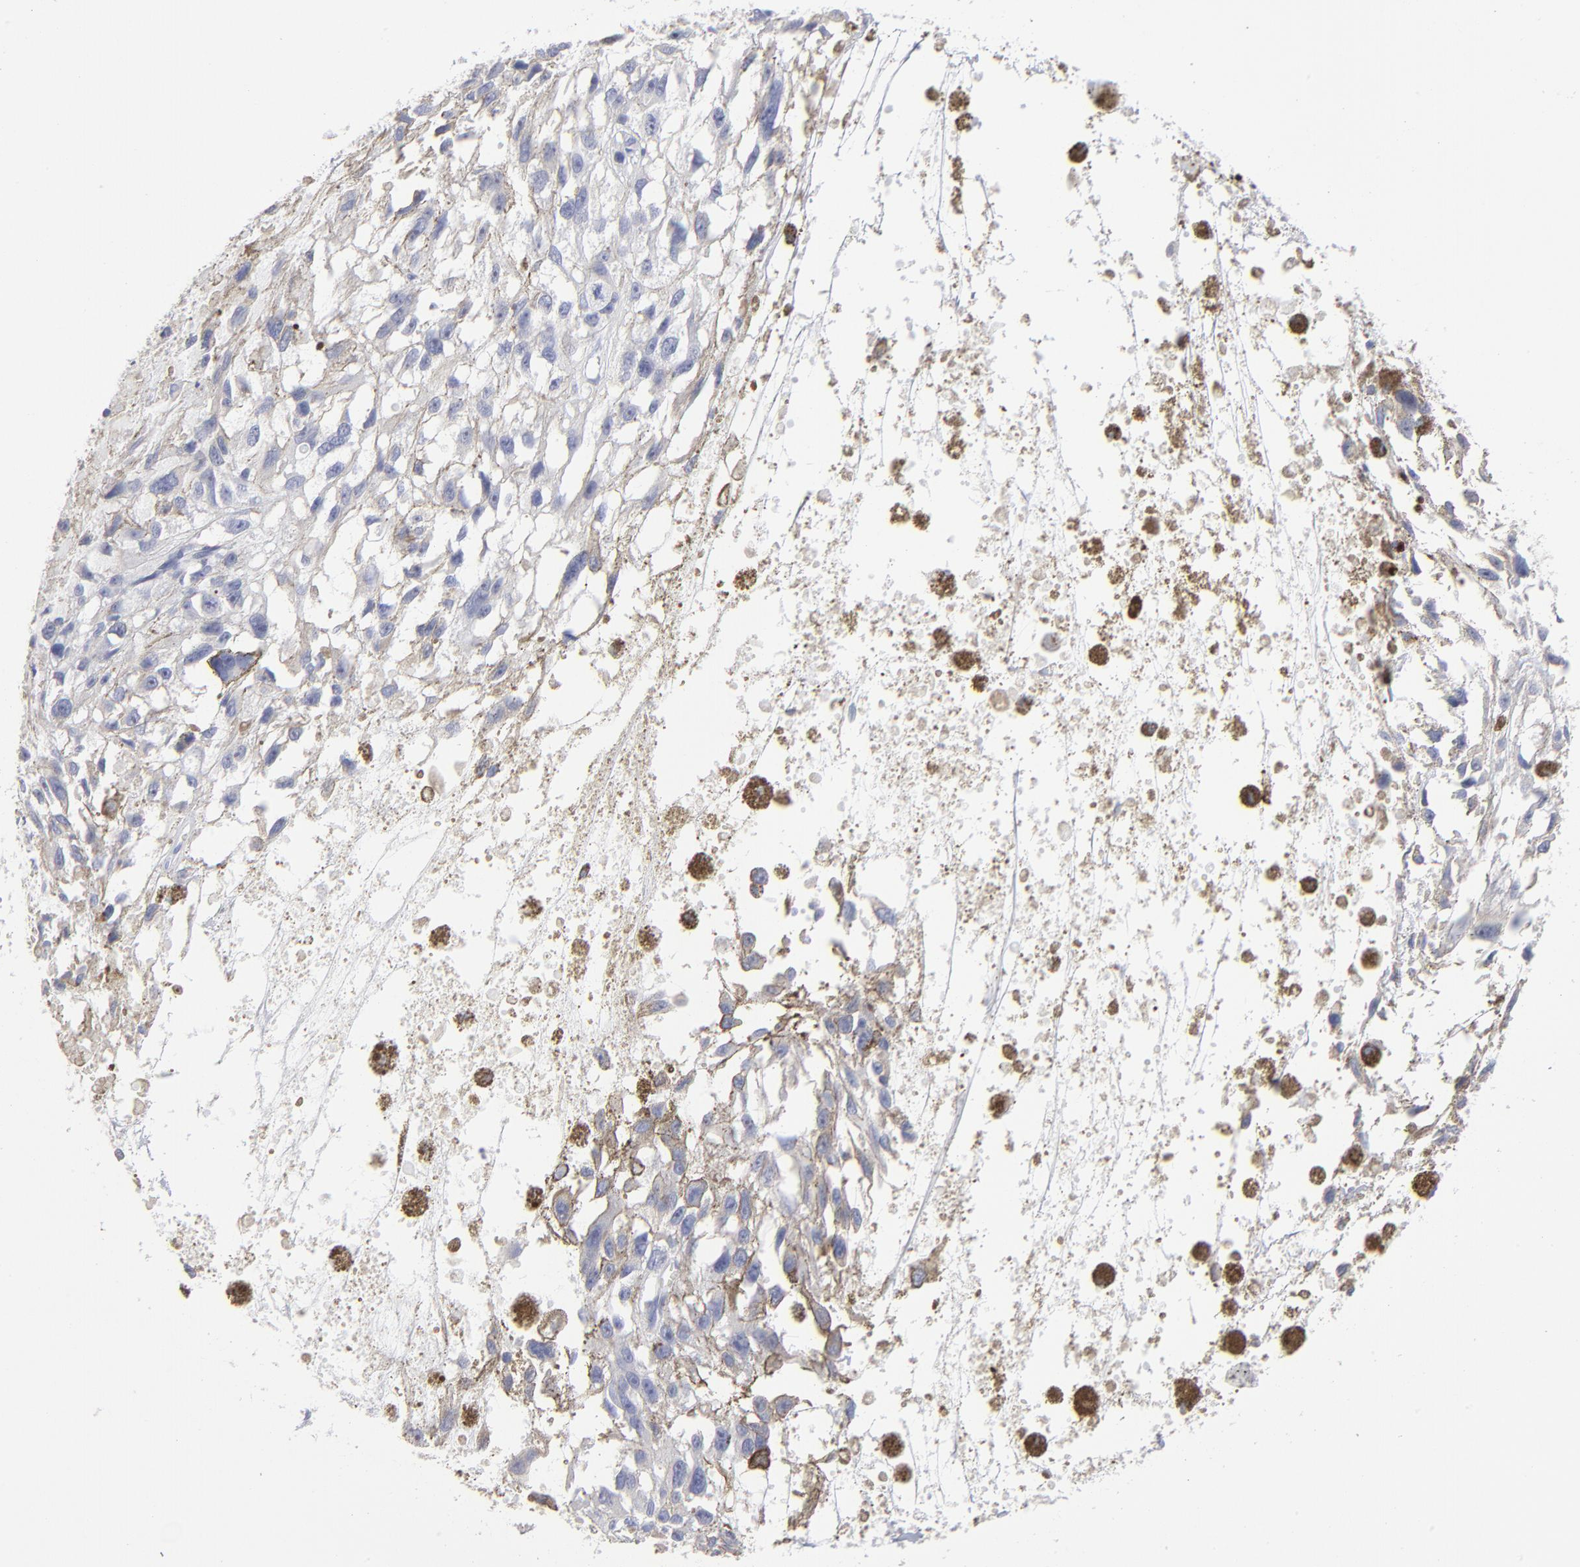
{"staining": {"intensity": "negative", "quantity": "none", "location": "none"}, "tissue": "melanoma", "cell_type": "Tumor cells", "image_type": "cancer", "snomed": [{"axis": "morphology", "description": "Malignant melanoma, Metastatic site"}, {"axis": "topography", "description": "Lymph node"}], "caption": "Tumor cells are negative for brown protein staining in melanoma. (Stains: DAB immunohistochemistry (IHC) with hematoxylin counter stain, Microscopy: brightfield microscopy at high magnification).", "gene": "LAT2", "patient": {"sex": "male", "age": 59}}